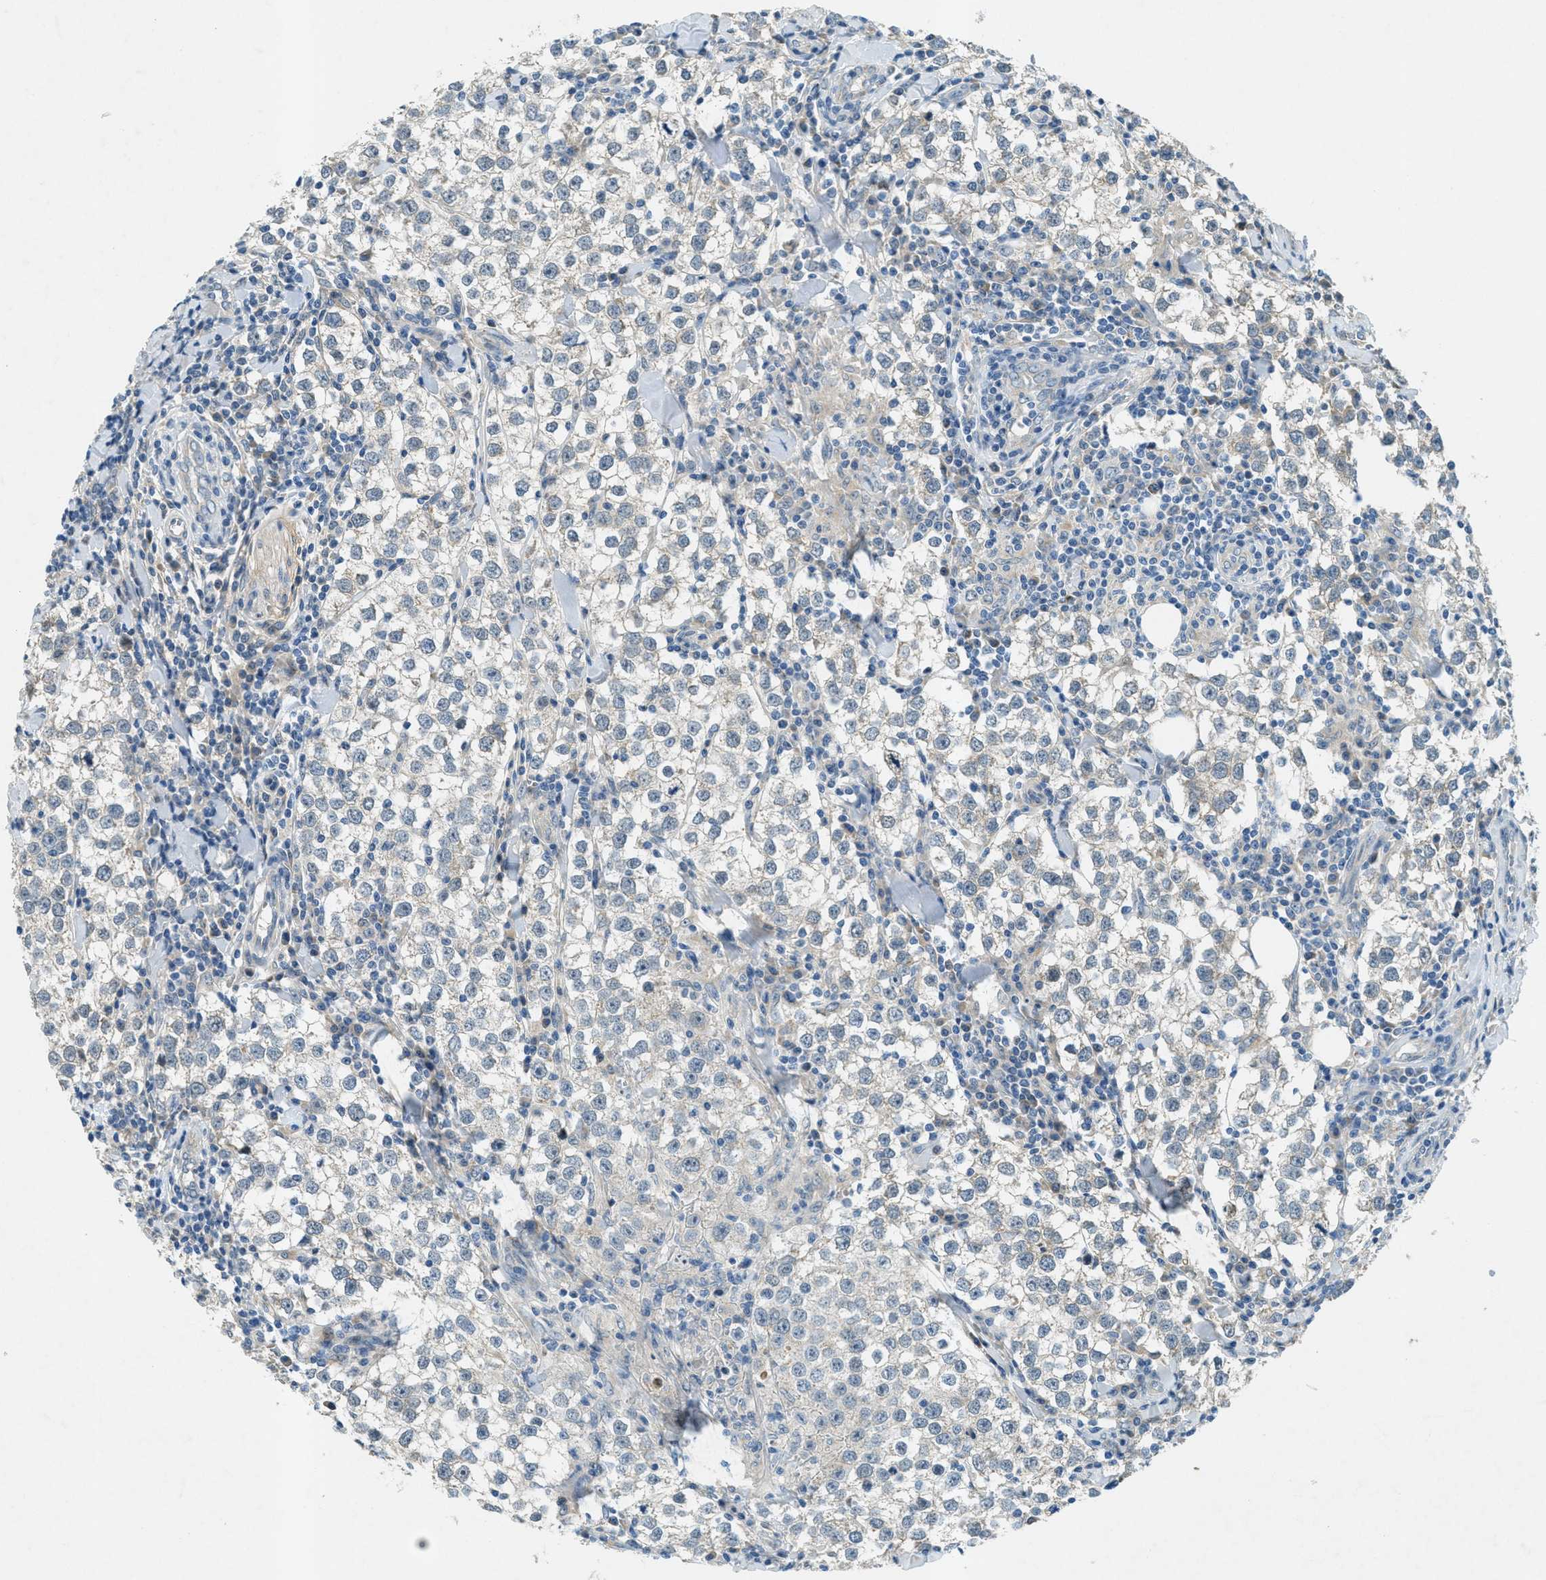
{"staining": {"intensity": "negative", "quantity": "none", "location": "none"}, "tissue": "testis cancer", "cell_type": "Tumor cells", "image_type": "cancer", "snomed": [{"axis": "morphology", "description": "Seminoma, NOS"}, {"axis": "morphology", "description": "Carcinoma, Embryonal, NOS"}, {"axis": "topography", "description": "Testis"}], "caption": "Photomicrograph shows no protein staining in tumor cells of testis cancer tissue.", "gene": "SNX14", "patient": {"sex": "male", "age": 36}}